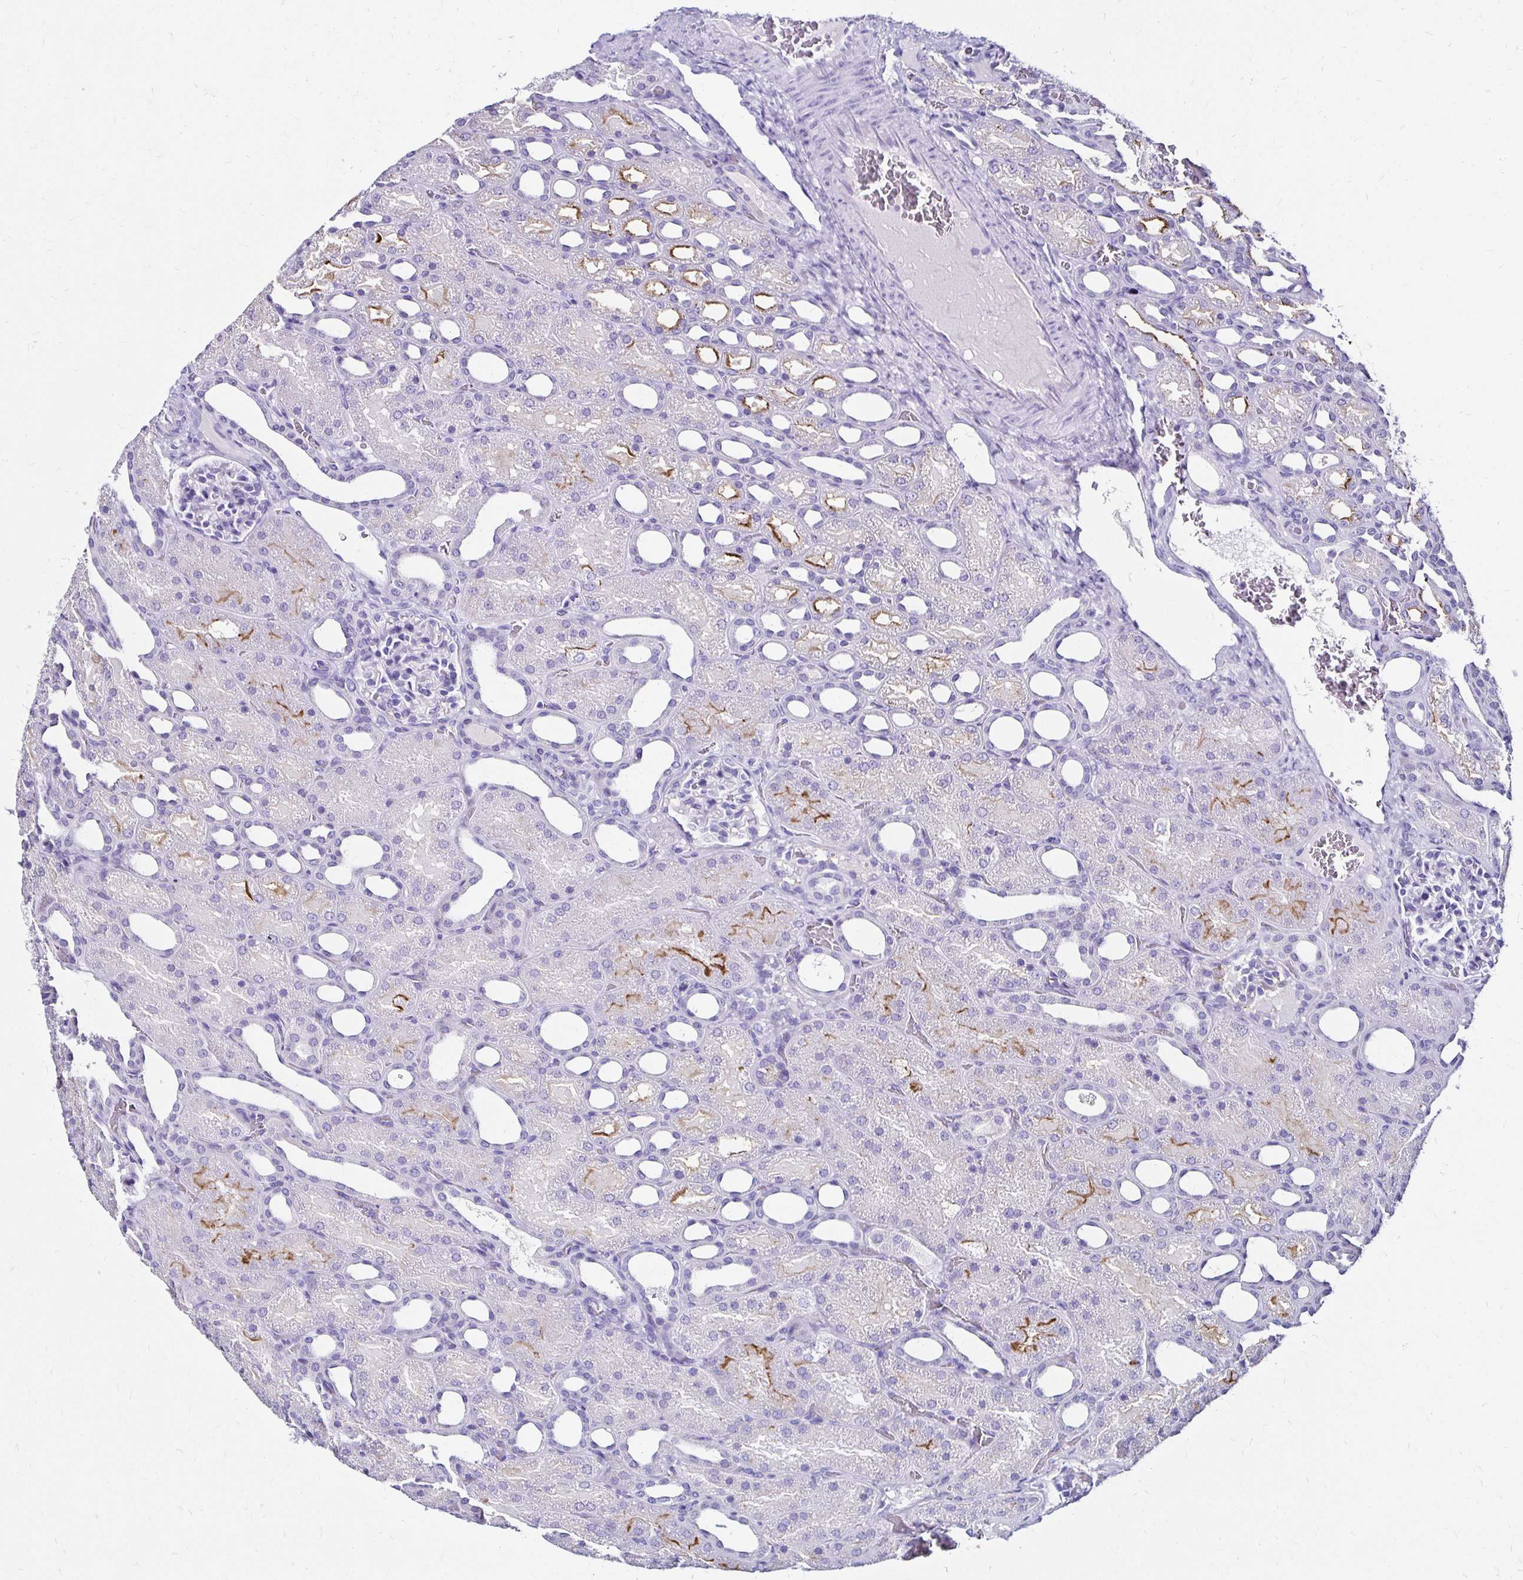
{"staining": {"intensity": "negative", "quantity": "none", "location": "none"}, "tissue": "kidney", "cell_type": "Cells in glomeruli", "image_type": "normal", "snomed": [{"axis": "morphology", "description": "Normal tissue, NOS"}, {"axis": "topography", "description": "Kidney"}], "caption": "Cells in glomeruli are negative for protein expression in unremarkable human kidney. (Brightfield microscopy of DAB immunohistochemistry at high magnification).", "gene": "KCNT1", "patient": {"sex": "male", "age": 2}}